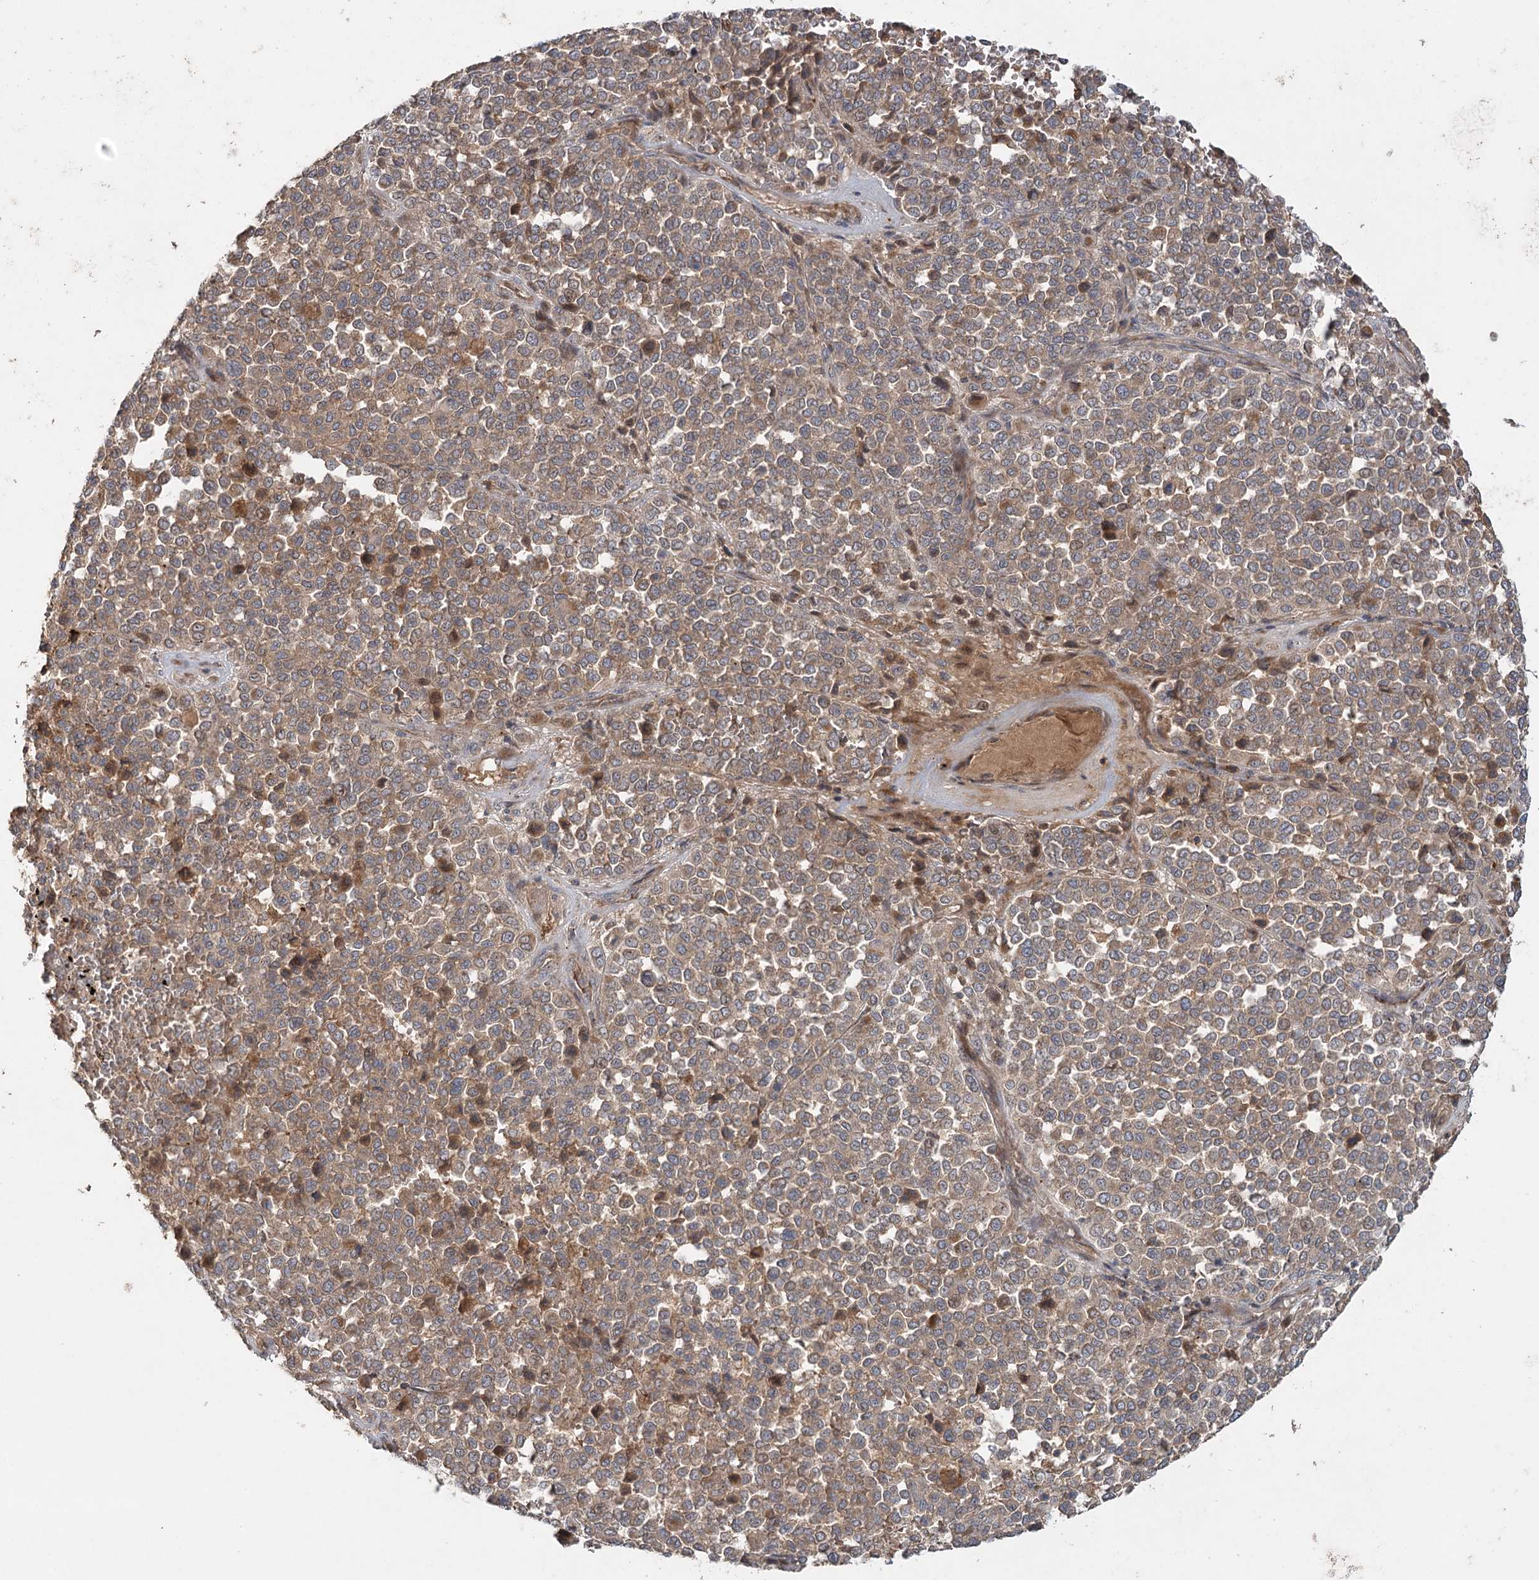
{"staining": {"intensity": "moderate", "quantity": "25%-75%", "location": "cytoplasmic/membranous,nuclear"}, "tissue": "melanoma", "cell_type": "Tumor cells", "image_type": "cancer", "snomed": [{"axis": "morphology", "description": "Malignant melanoma, Metastatic site"}, {"axis": "topography", "description": "Pancreas"}], "caption": "This micrograph displays immunohistochemistry staining of human malignant melanoma (metastatic site), with medium moderate cytoplasmic/membranous and nuclear staining in about 25%-75% of tumor cells.", "gene": "RAPGEF6", "patient": {"sex": "female", "age": 30}}